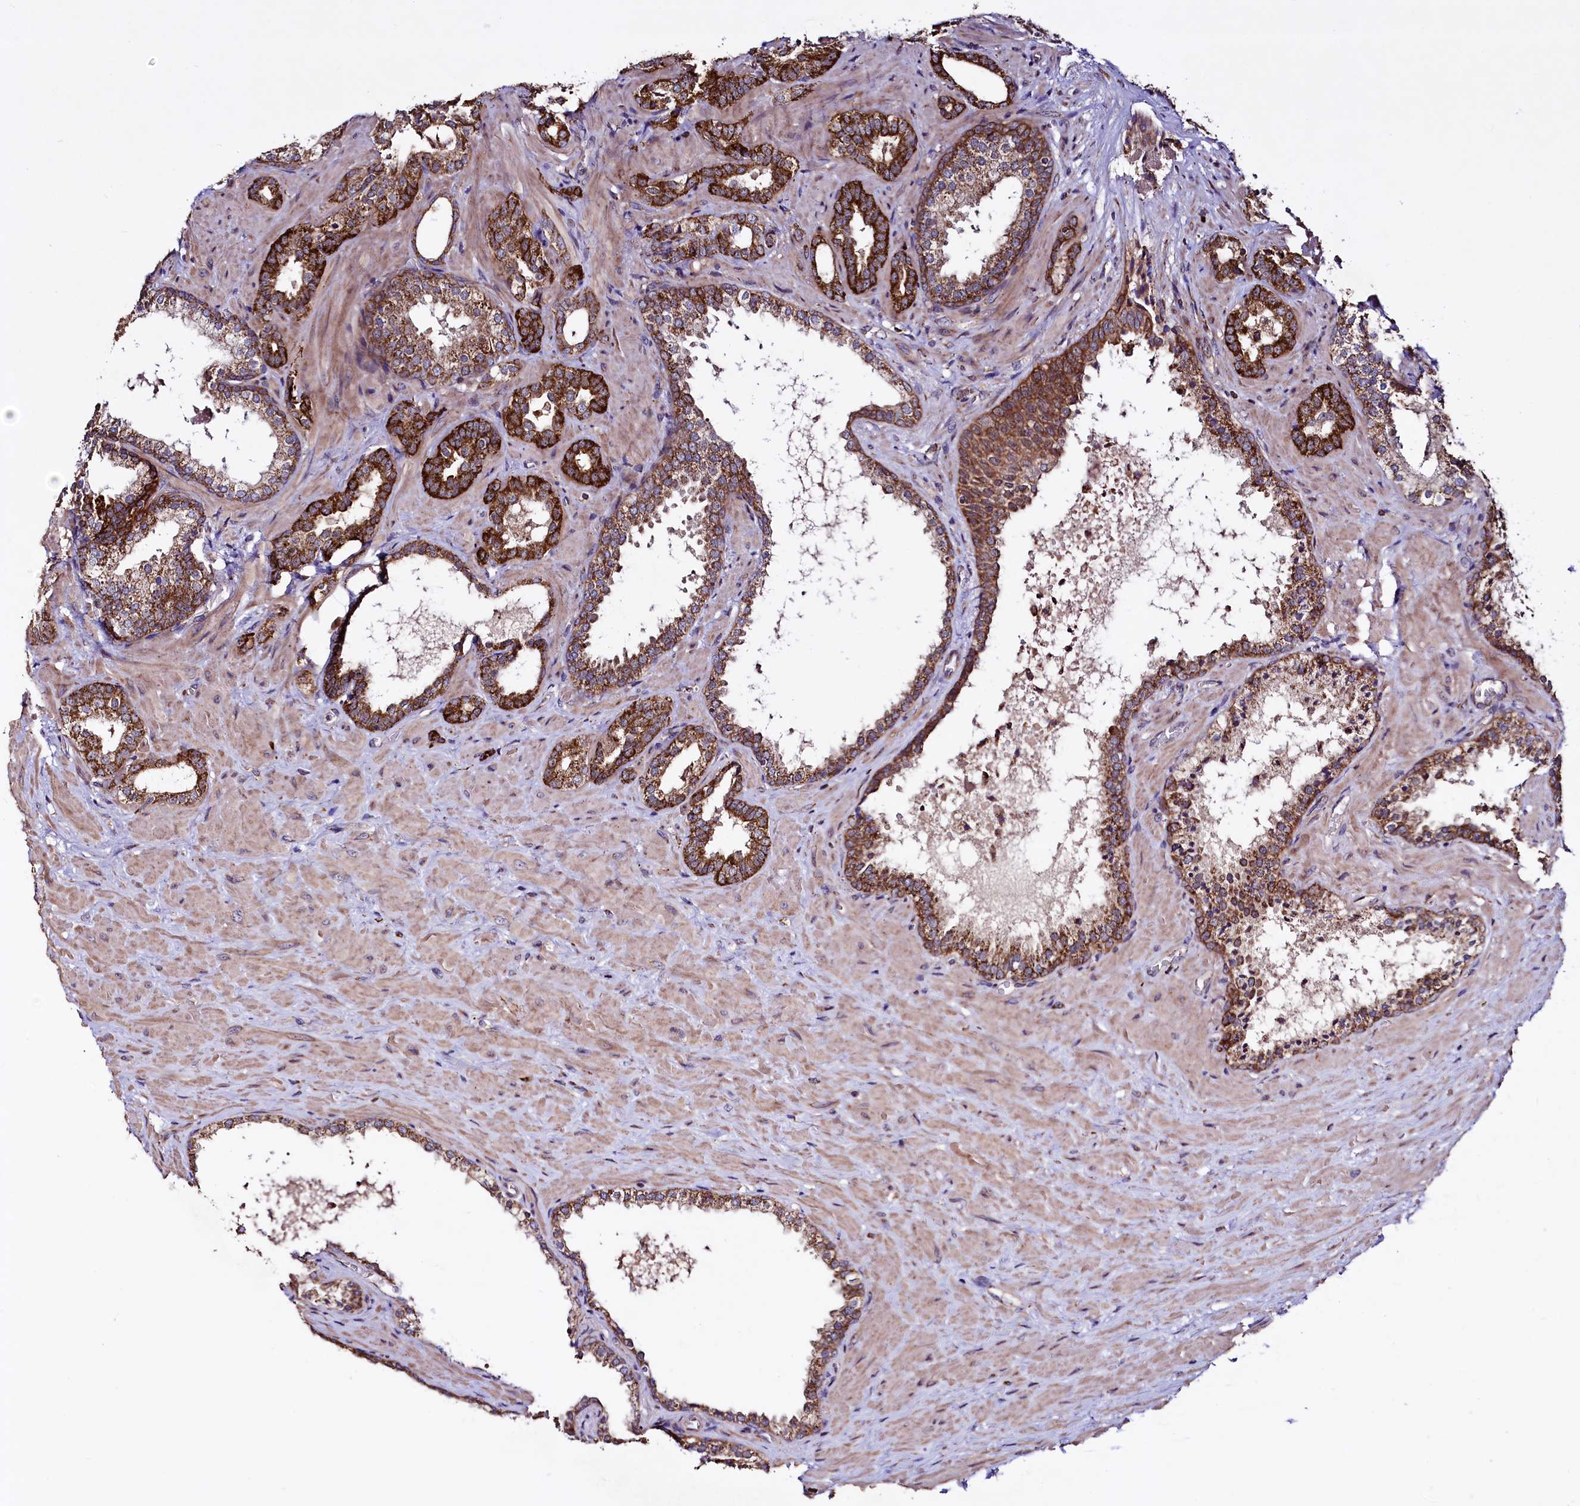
{"staining": {"intensity": "strong", "quantity": ">75%", "location": "cytoplasmic/membranous"}, "tissue": "prostate cancer", "cell_type": "Tumor cells", "image_type": "cancer", "snomed": [{"axis": "morphology", "description": "Adenocarcinoma, High grade"}, {"axis": "topography", "description": "Prostate"}], "caption": "Tumor cells demonstrate high levels of strong cytoplasmic/membranous positivity in about >75% of cells in human adenocarcinoma (high-grade) (prostate). (Stains: DAB (3,3'-diaminobenzidine) in brown, nuclei in blue, Microscopy: brightfield microscopy at high magnification).", "gene": "STARD5", "patient": {"sex": "male", "age": 64}}